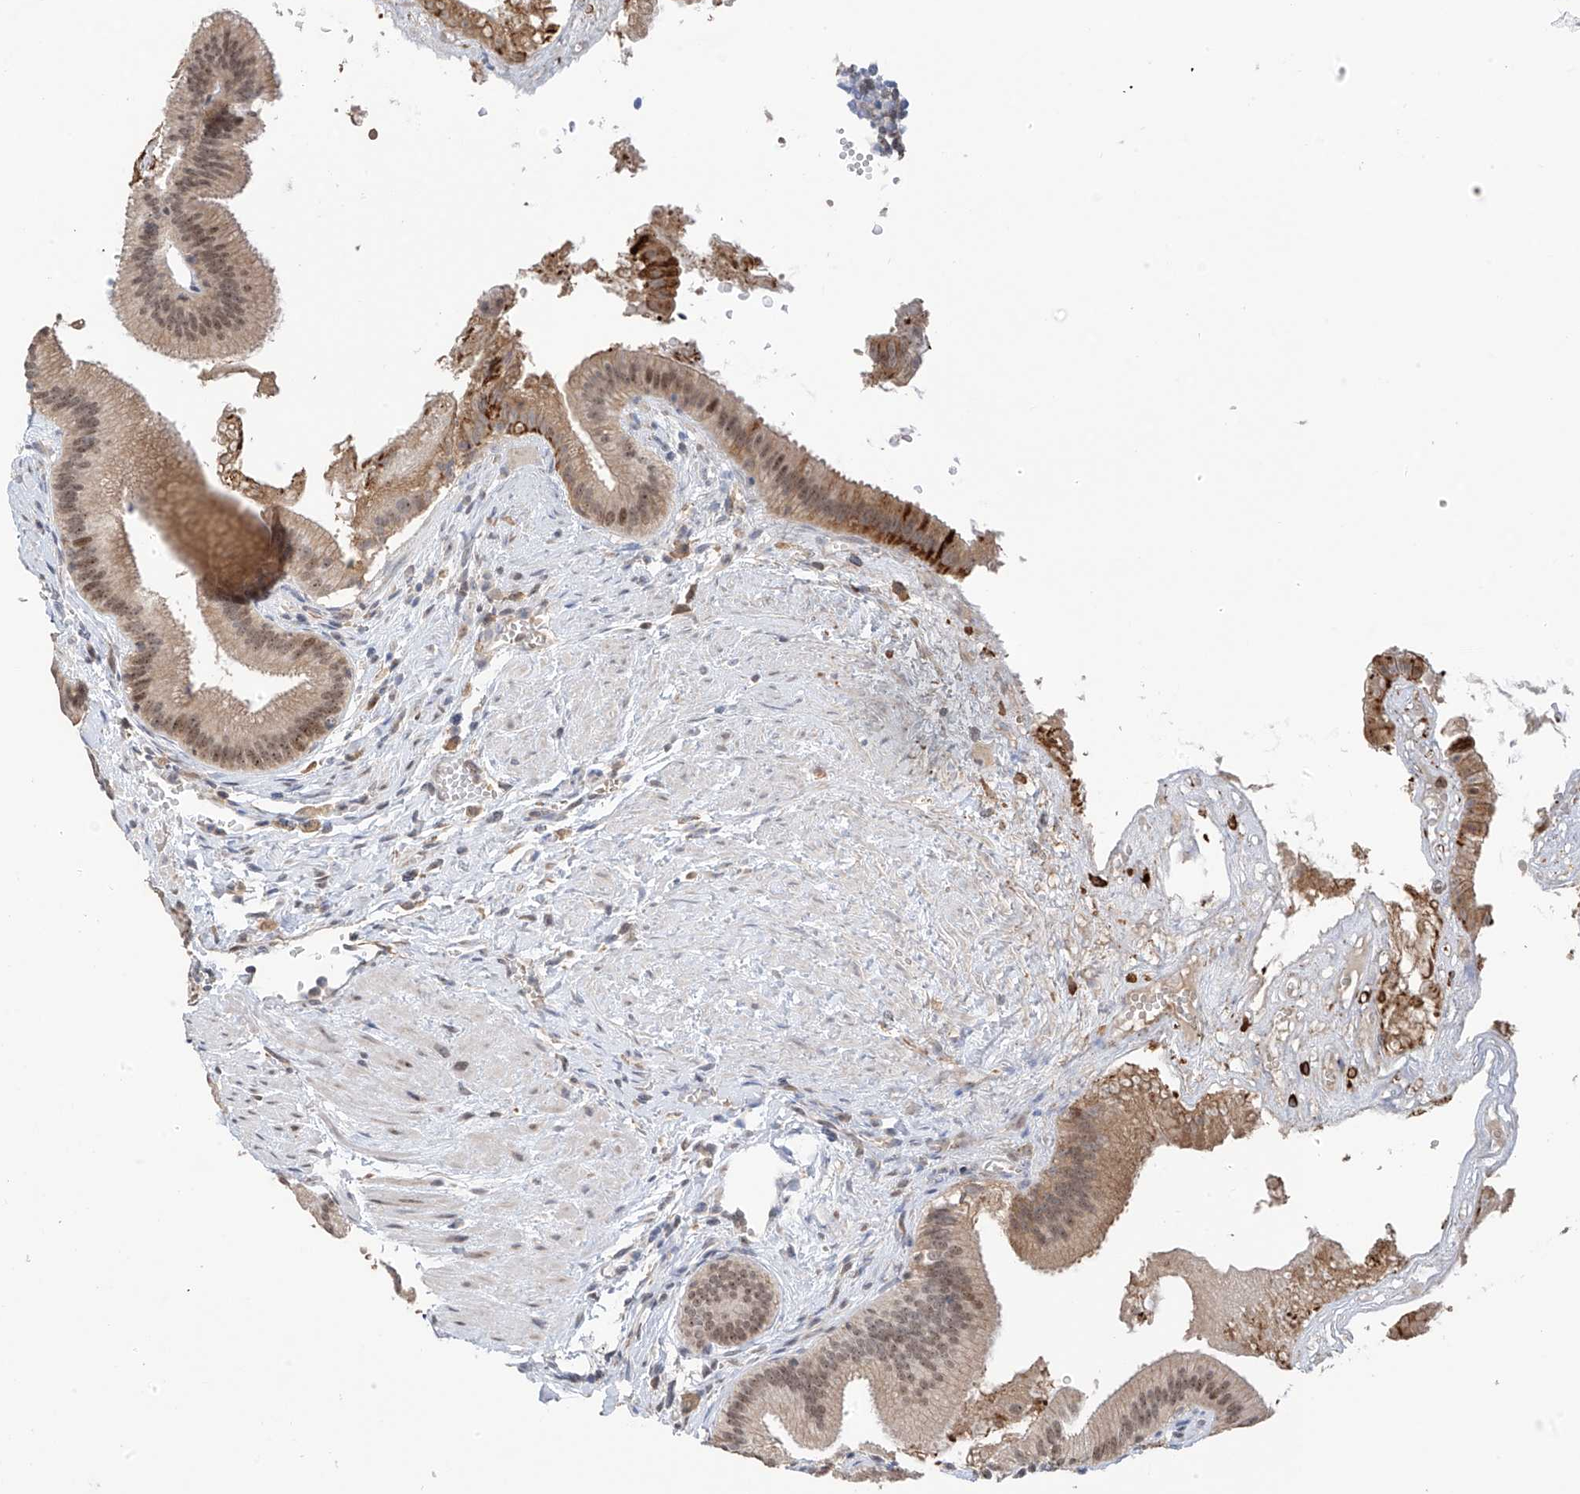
{"staining": {"intensity": "moderate", "quantity": ">75%", "location": "cytoplasmic/membranous,nuclear"}, "tissue": "gallbladder", "cell_type": "Glandular cells", "image_type": "normal", "snomed": [{"axis": "morphology", "description": "Normal tissue, NOS"}, {"axis": "topography", "description": "Gallbladder"}], "caption": "Immunohistochemistry of unremarkable human gallbladder exhibits medium levels of moderate cytoplasmic/membranous,nuclear expression in approximately >75% of glandular cells. (Brightfield microscopy of DAB IHC at high magnification).", "gene": "C1orf131", "patient": {"sex": "male", "age": 55}}